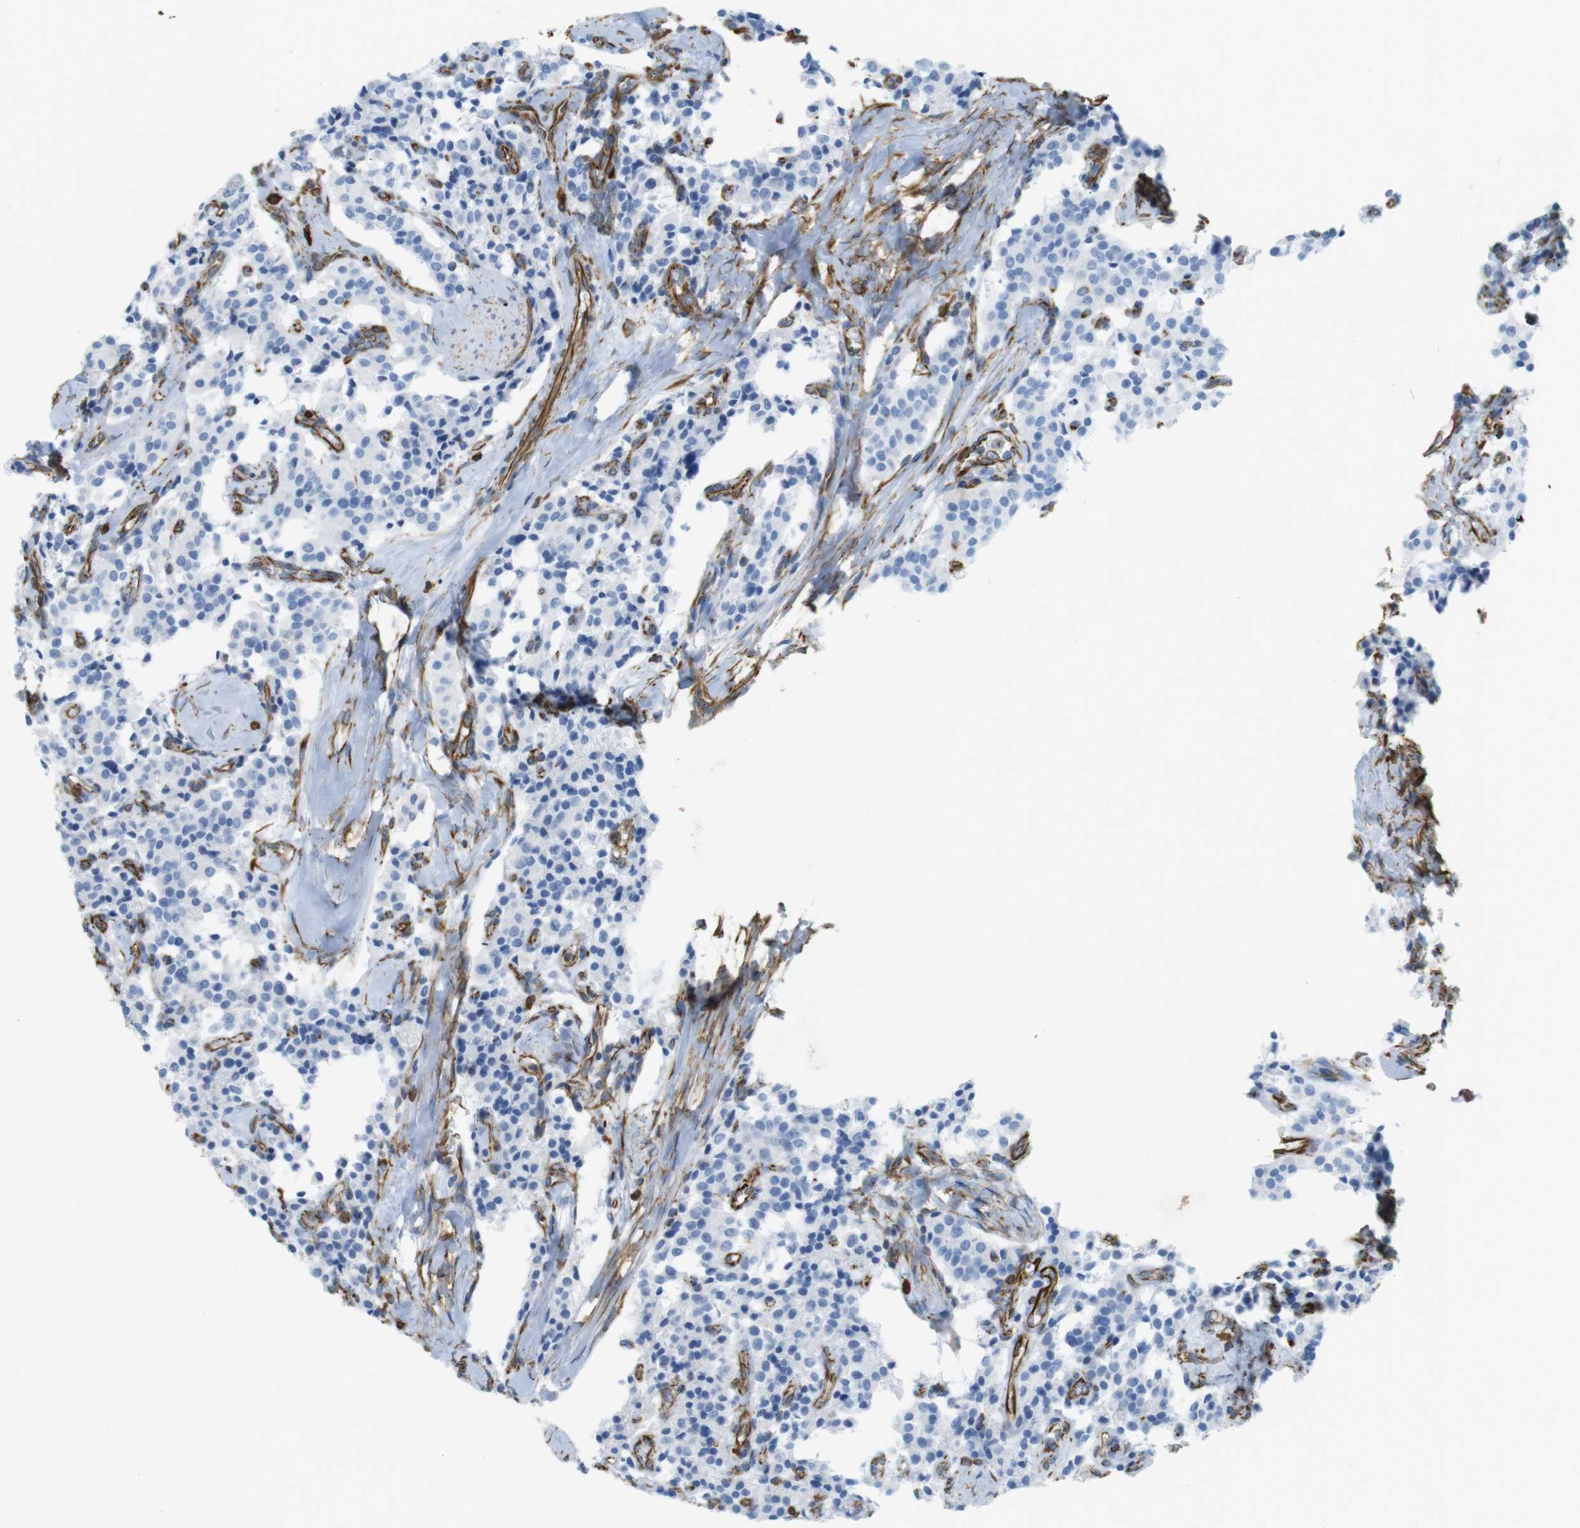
{"staining": {"intensity": "negative", "quantity": "none", "location": "none"}, "tissue": "carcinoid", "cell_type": "Tumor cells", "image_type": "cancer", "snomed": [{"axis": "morphology", "description": "Carcinoid, malignant, NOS"}, {"axis": "topography", "description": "Lung"}], "caption": "Immunohistochemistry (IHC) micrograph of neoplastic tissue: carcinoid stained with DAB demonstrates no significant protein expression in tumor cells.", "gene": "MS4A10", "patient": {"sex": "male", "age": 30}}